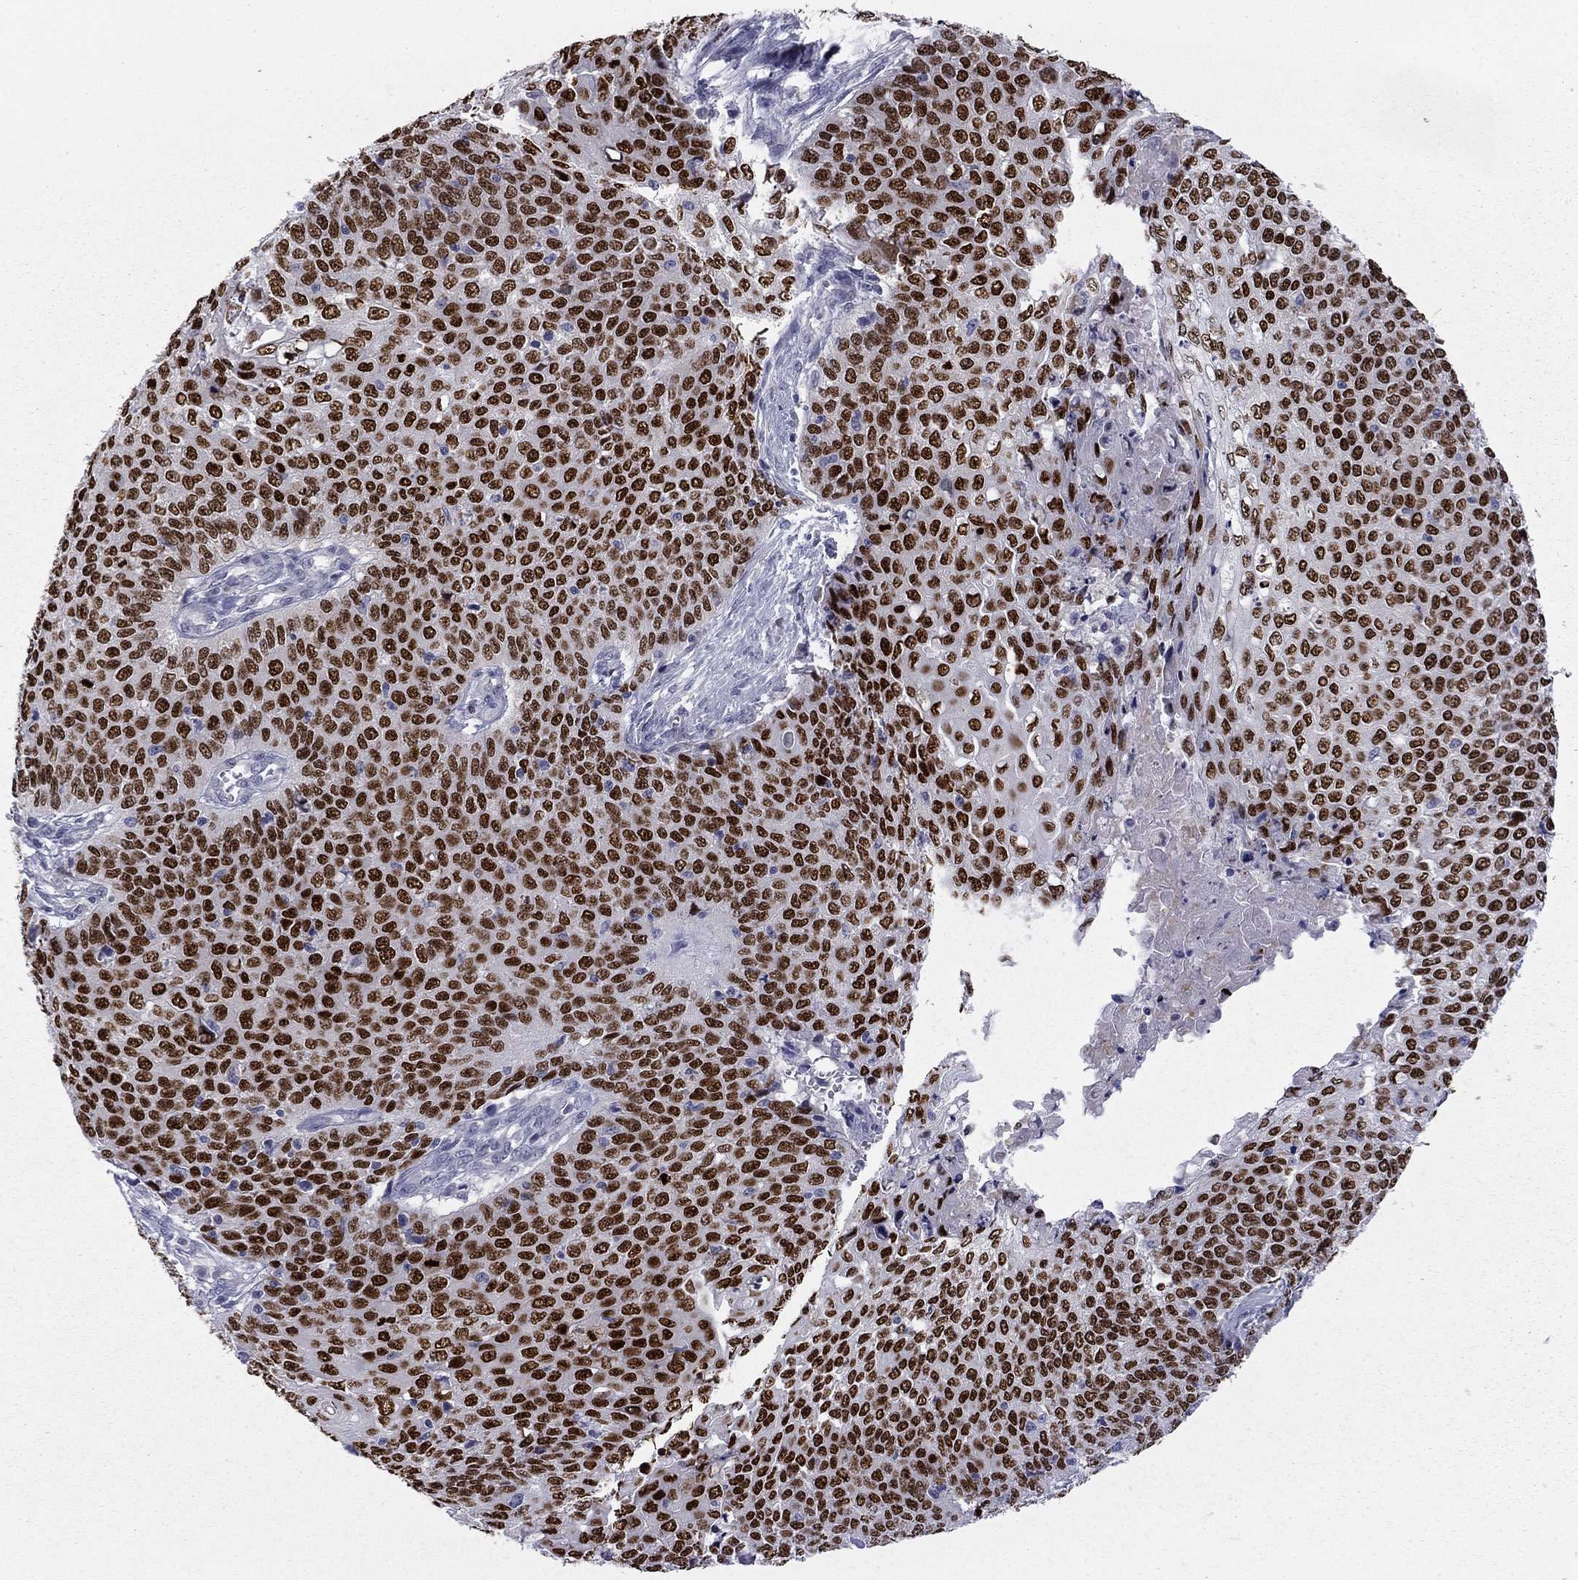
{"staining": {"intensity": "strong", "quantity": ">75%", "location": "nuclear"}, "tissue": "cervical cancer", "cell_type": "Tumor cells", "image_type": "cancer", "snomed": [{"axis": "morphology", "description": "Squamous cell carcinoma, NOS"}, {"axis": "topography", "description": "Cervix"}], "caption": "This photomicrograph displays cervical cancer stained with immunohistochemistry (IHC) to label a protein in brown. The nuclear of tumor cells show strong positivity for the protein. Nuclei are counter-stained blue.", "gene": "TFAP2B", "patient": {"sex": "female", "age": 39}}